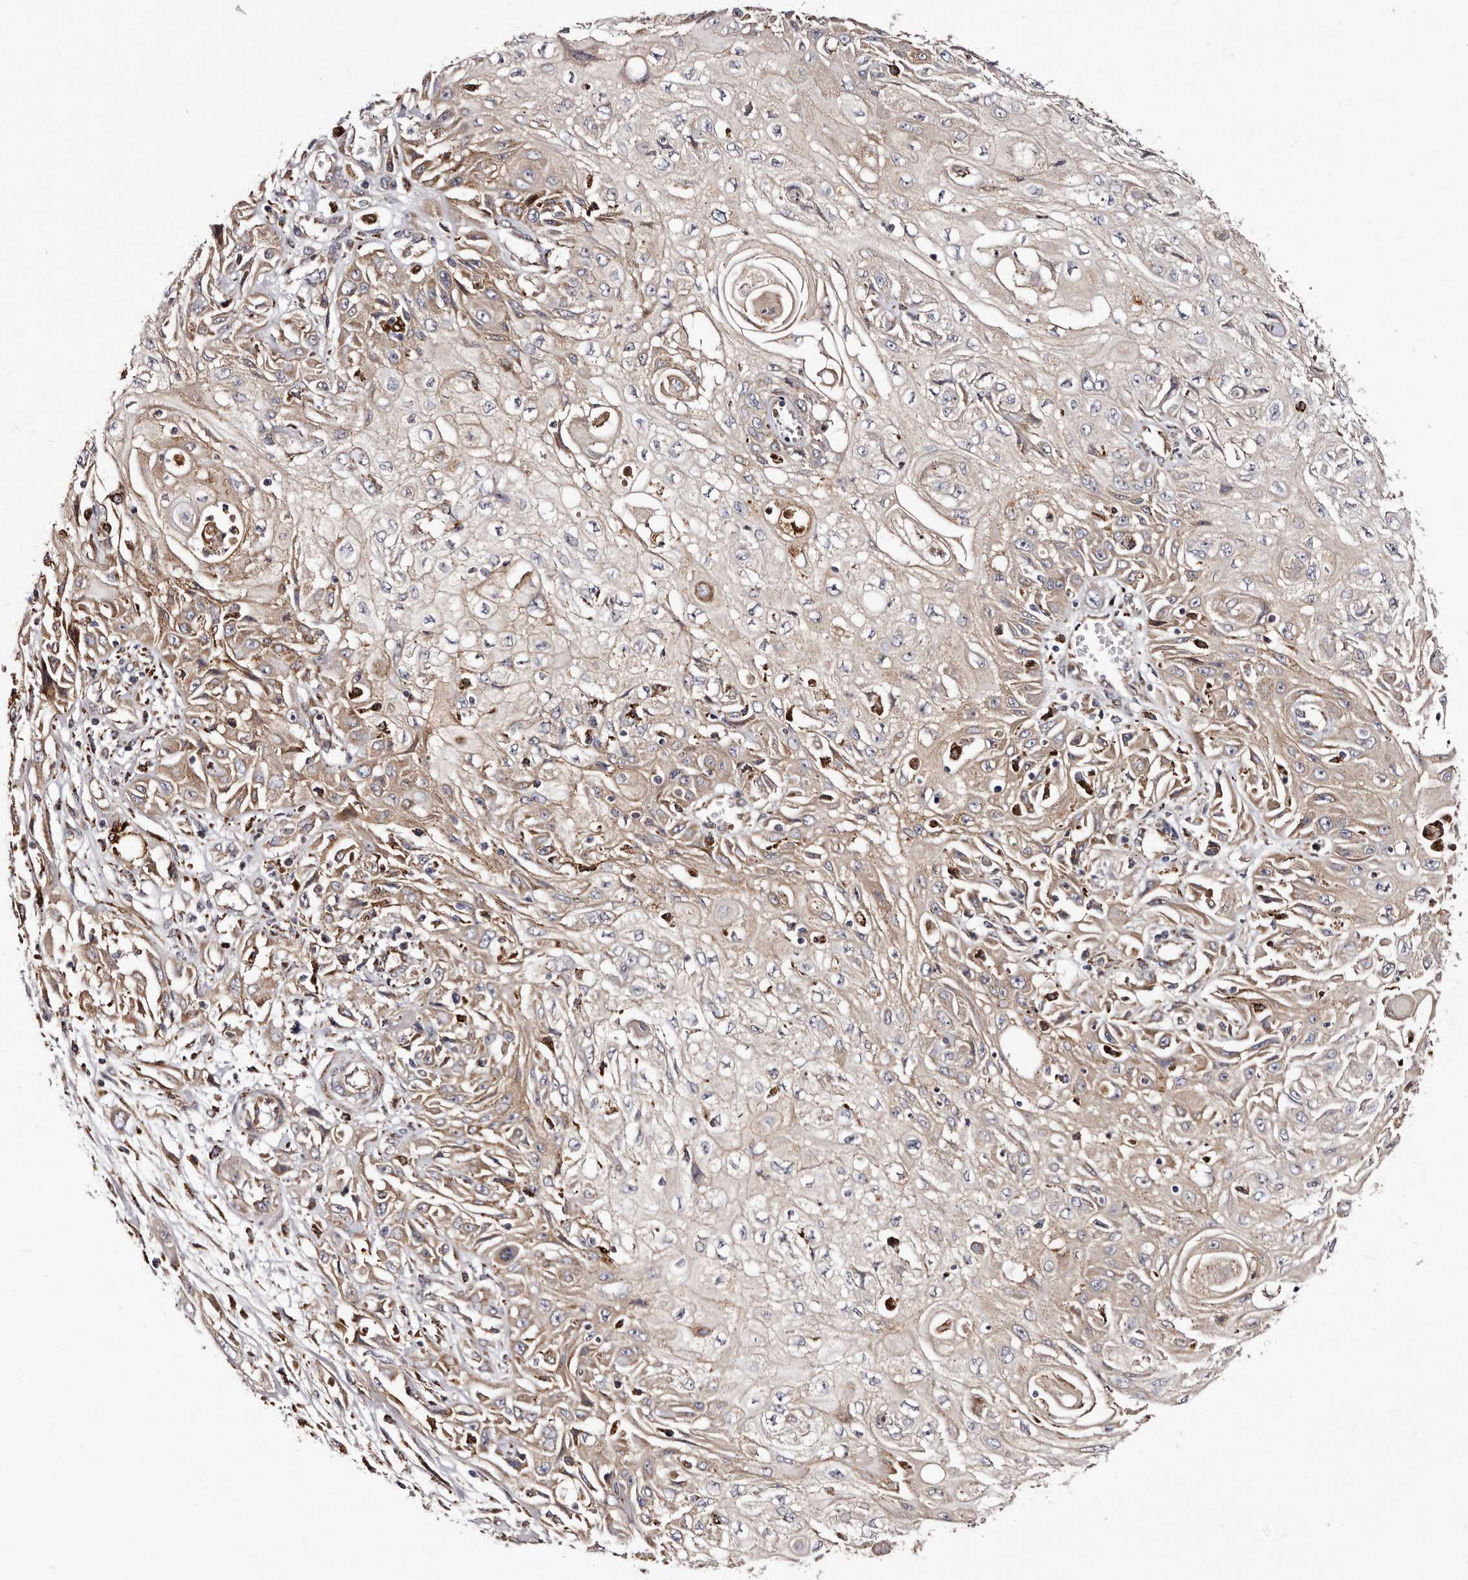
{"staining": {"intensity": "weak", "quantity": ">75%", "location": "cytoplasmic/membranous"}, "tissue": "skin cancer", "cell_type": "Tumor cells", "image_type": "cancer", "snomed": [{"axis": "morphology", "description": "Squamous cell carcinoma, NOS"}, {"axis": "morphology", "description": "Squamous cell carcinoma, metastatic, NOS"}, {"axis": "topography", "description": "Skin"}, {"axis": "topography", "description": "Lymph node"}], "caption": "Immunohistochemical staining of squamous cell carcinoma (skin) exhibits low levels of weak cytoplasmic/membranous expression in about >75% of tumor cells.", "gene": "LUZP1", "patient": {"sex": "male", "age": 75}}